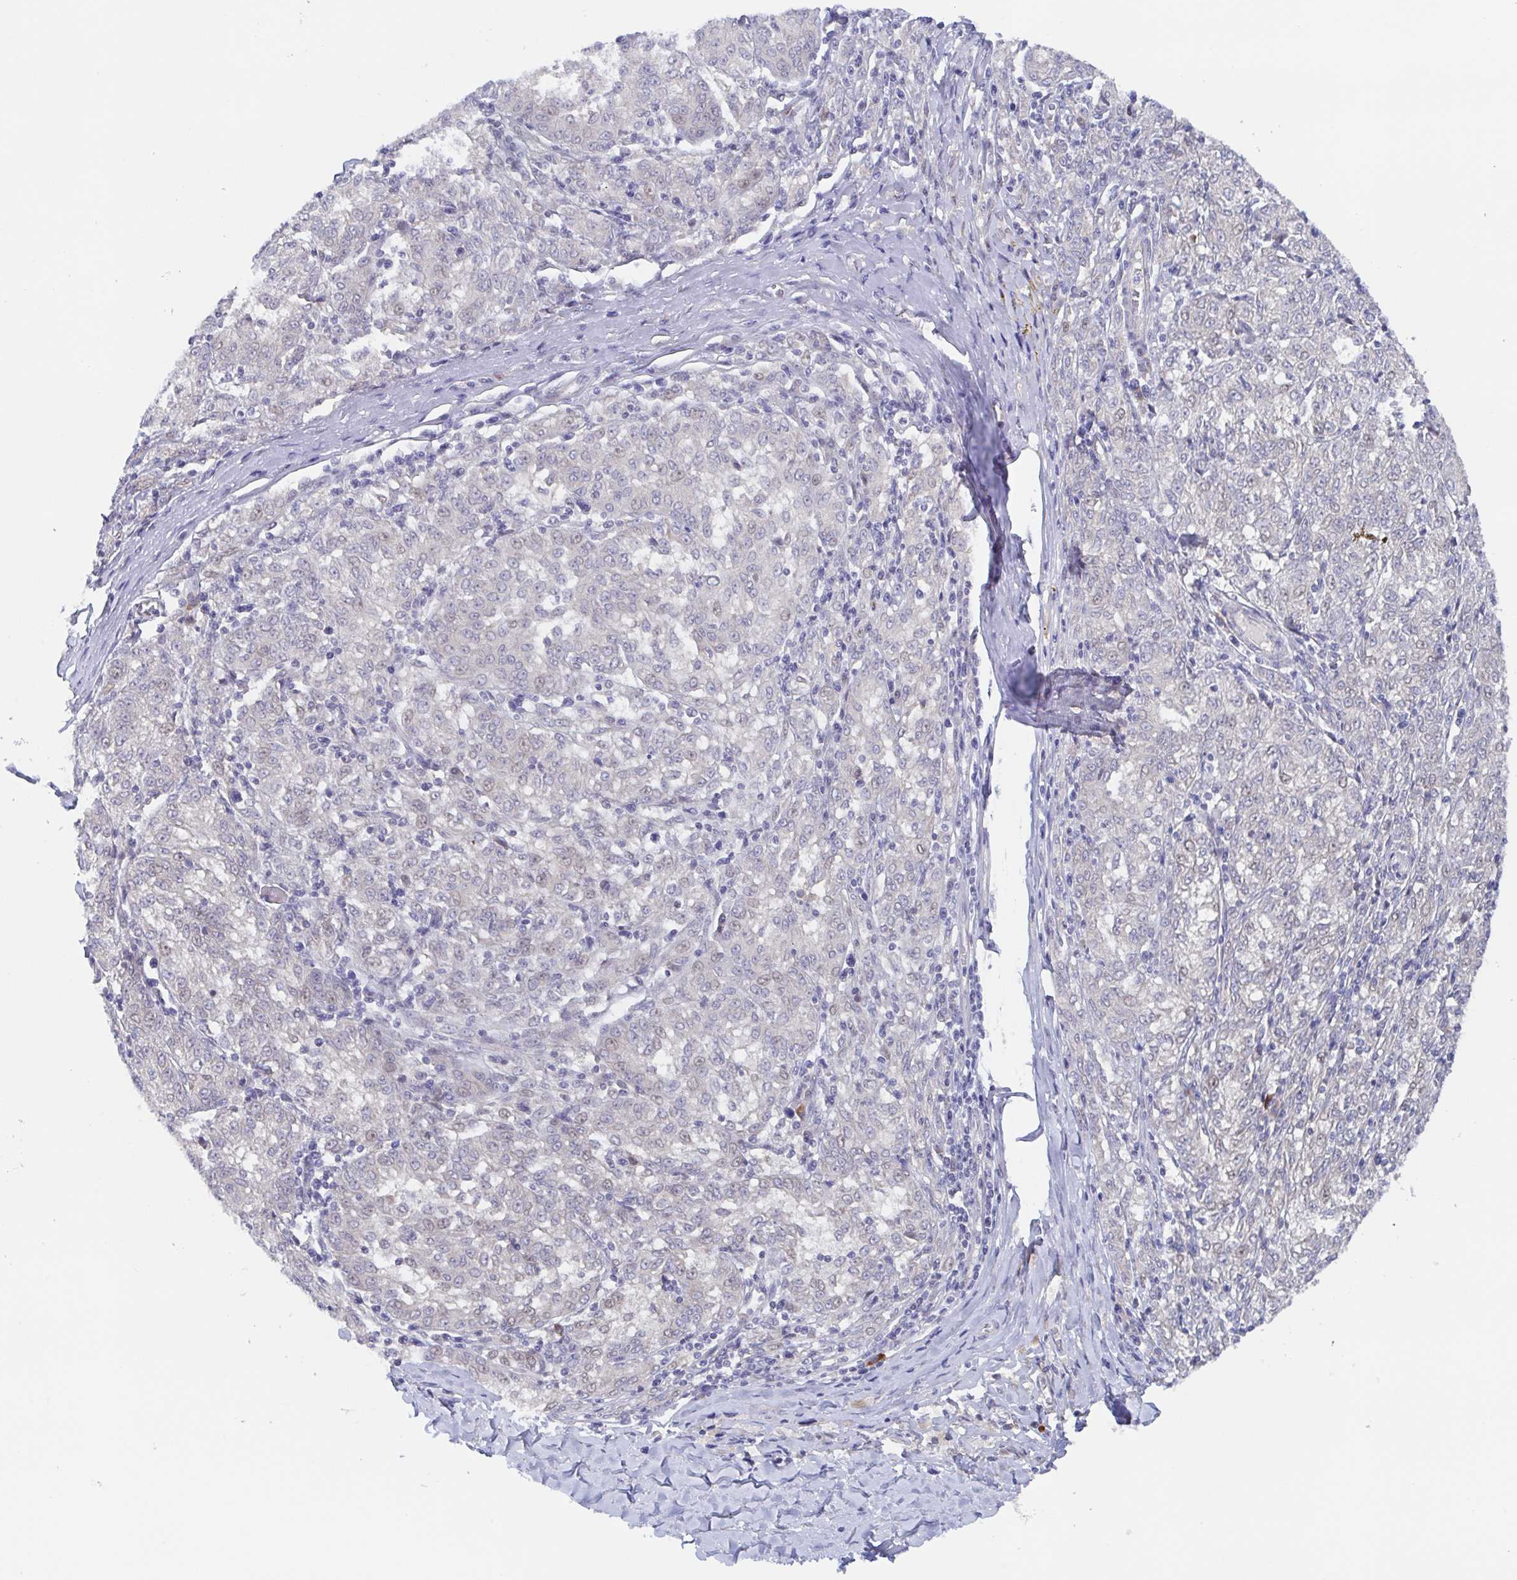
{"staining": {"intensity": "negative", "quantity": "none", "location": "none"}, "tissue": "melanoma", "cell_type": "Tumor cells", "image_type": "cancer", "snomed": [{"axis": "morphology", "description": "Malignant melanoma, NOS"}, {"axis": "topography", "description": "Skin"}], "caption": "Immunohistochemistry (IHC) photomicrograph of human melanoma stained for a protein (brown), which demonstrates no staining in tumor cells.", "gene": "POU2F3", "patient": {"sex": "female", "age": 72}}